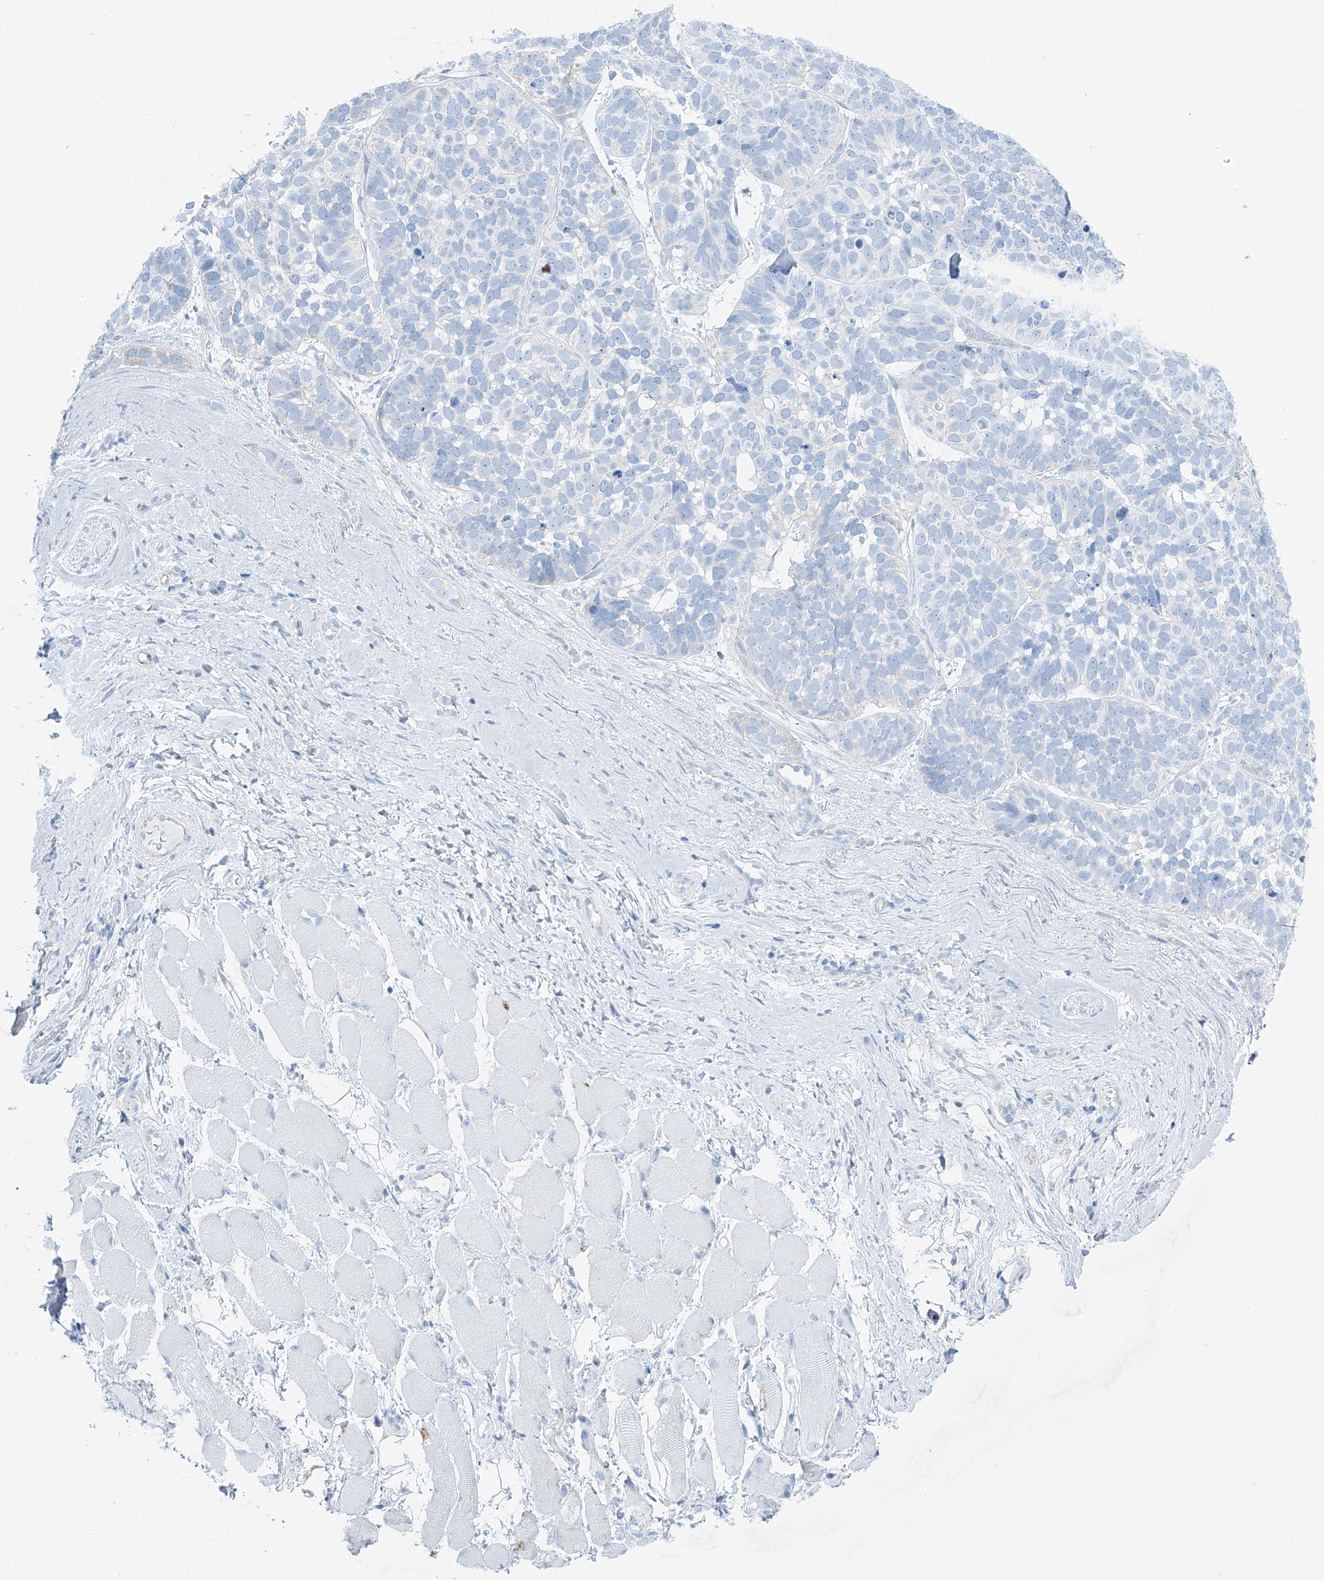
{"staining": {"intensity": "negative", "quantity": "none", "location": "none"}, "tissue": "skin cancer", "cell_type": "Tumor cells", "image_type": "cancer", "snomed": [{"axis": "morphology", "description": "Basal cell carcinoma"}, {"axis": "topography", "description": "Skin"}], "caption": "A histopathology image of basal cell carcinoma (skin) stained for a protein displays no brown staining in tumor cells.", "gene": "MAGI1", "patient": {"sex": "male", "age": 62}}